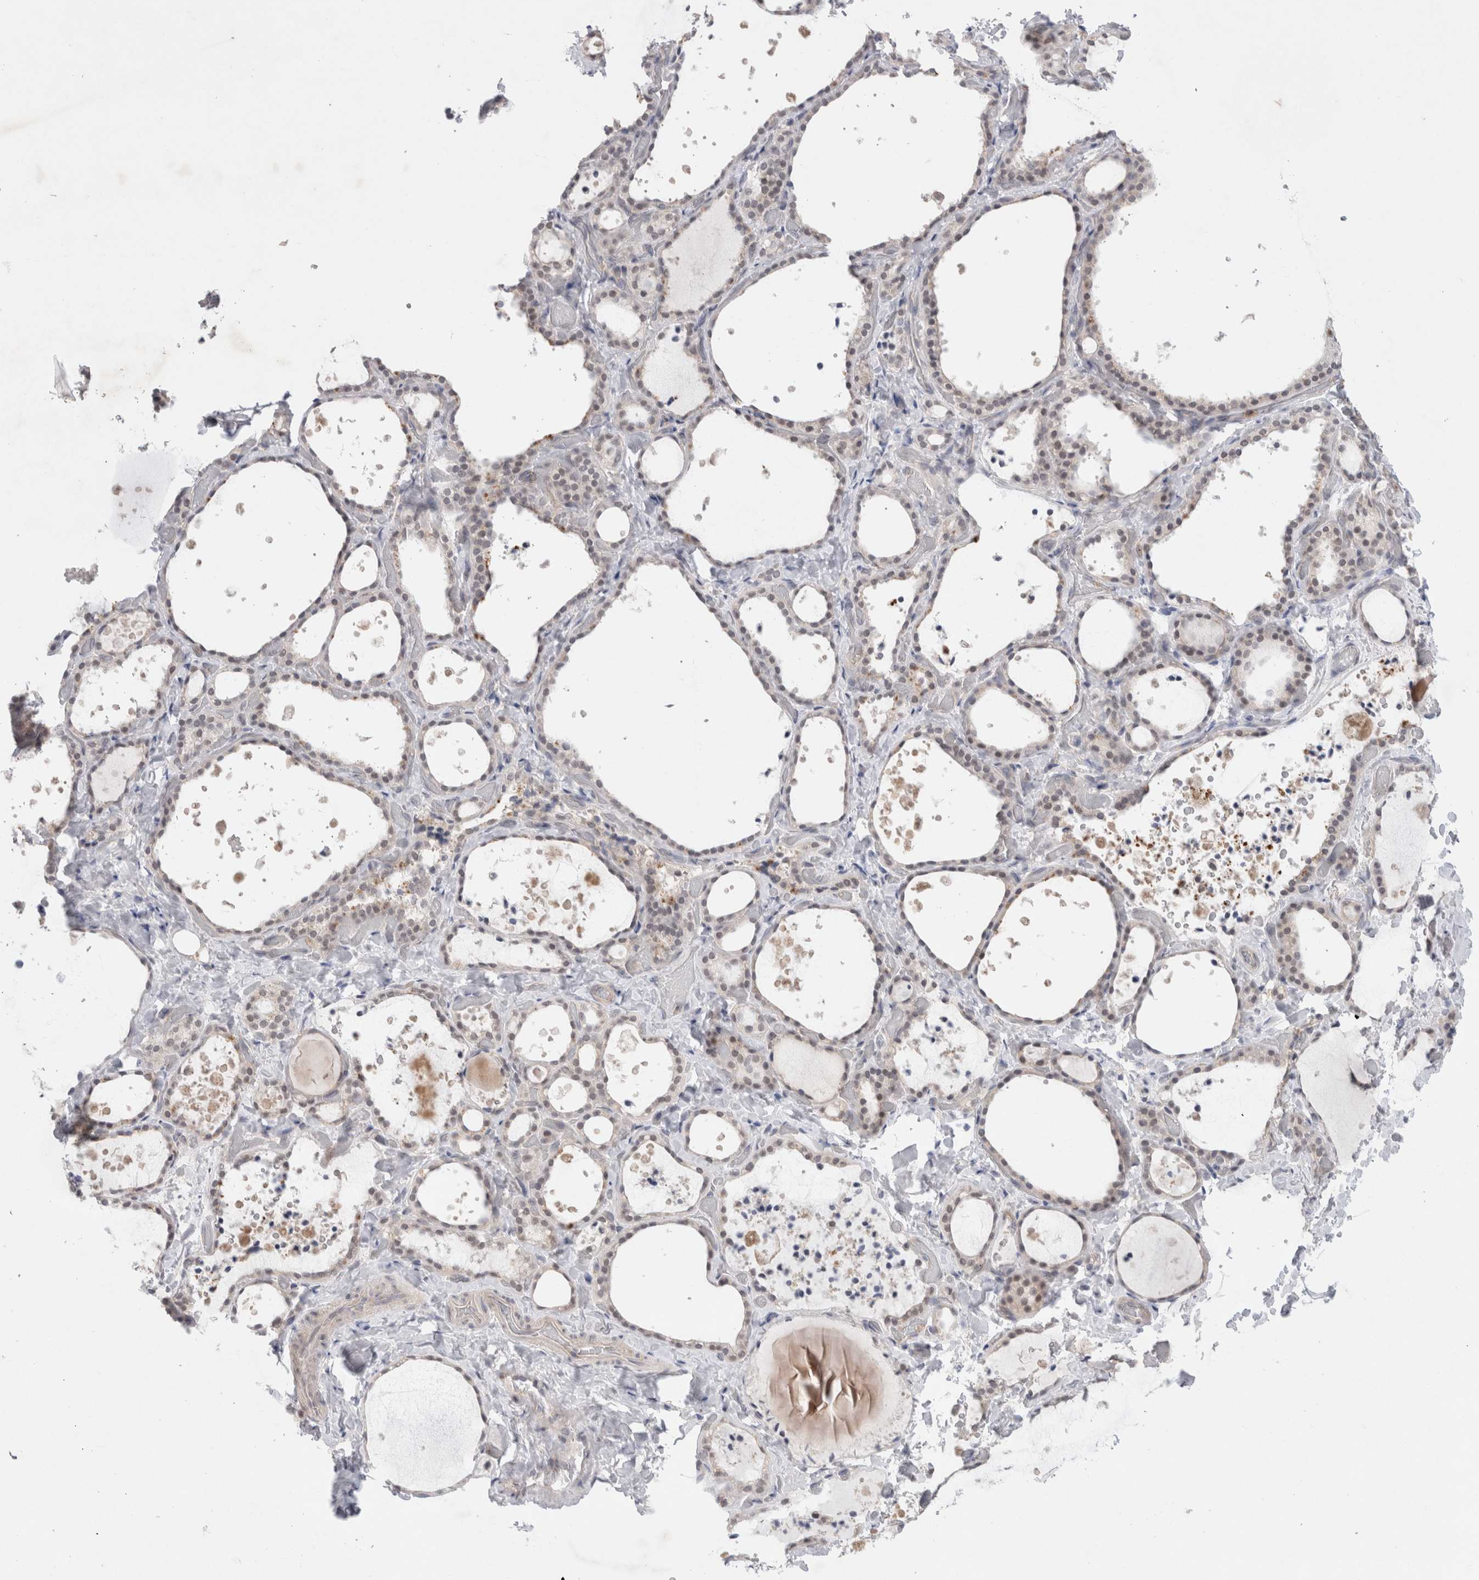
{"staining": {"intensity": "negative", "quantity": "none", "location": "none"}, "tissue": "thyroid gland", "cell_type": "Glandular cells", "image_type": "normal", "snomed": [{"axis": "morphology", "description": "Normal tissue, NOS"}, {"axis": "topography", "description": "Thyroid gland"}], "caption": "Immunohistochemistry micrograph of normal thyroid gland stained for a protein (brown), which shows no staining in glandular cells.", "gene": "BICD2", "patient": {"sex": "female", "age": 44}}